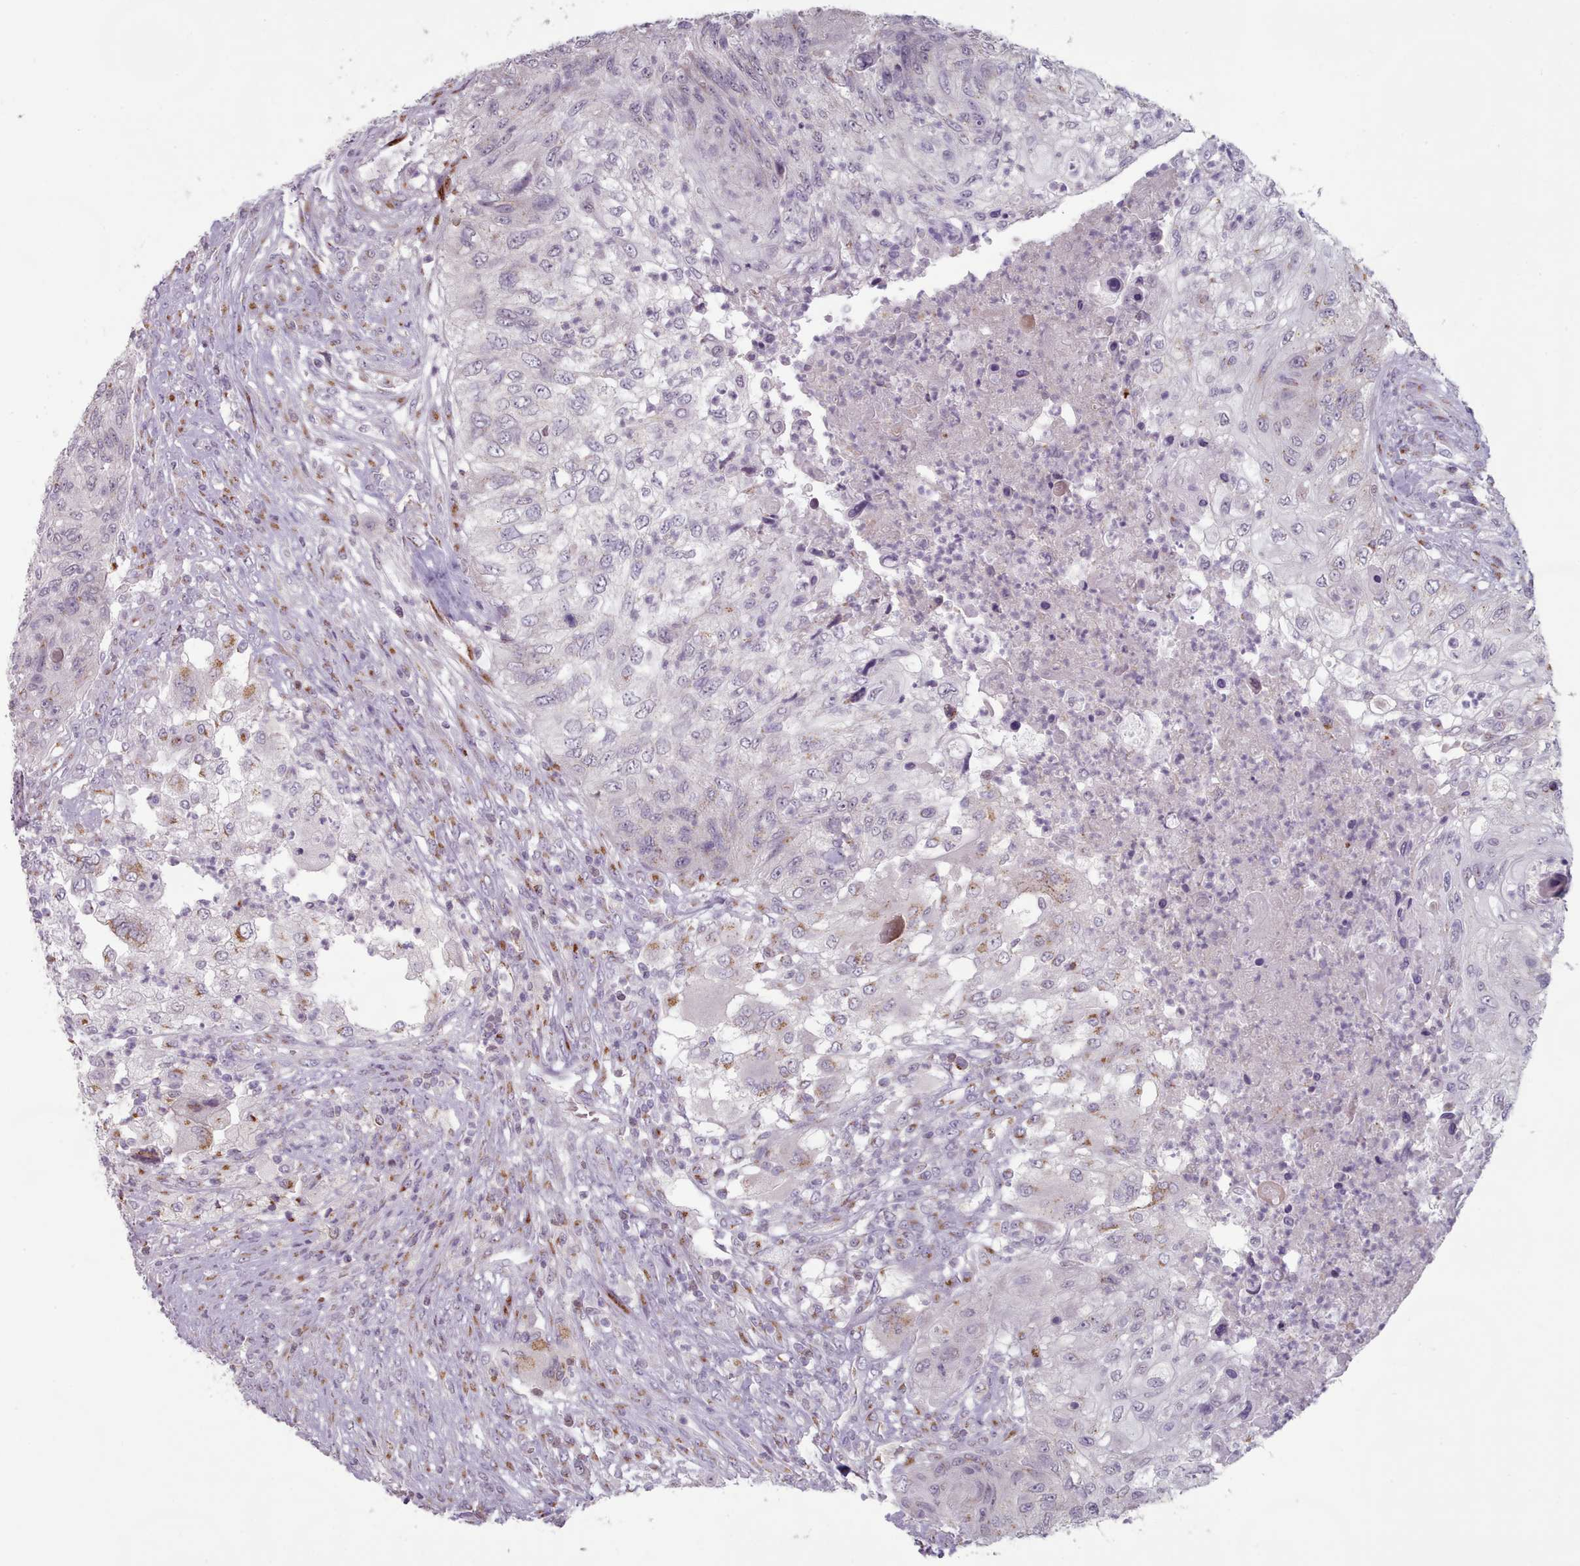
{"staining": {"intensity": "moderate", "quantity": "<25%", "location": "cytoplasmic/membranous"}, "tissue": "urothelial cancer", "cell_type": "Tumor cells", "image_type": "cancer", "snomed": [{"axis": "morphology", "description": "Urothelial carcinoma, High grade"}, {"axis": "topography", "description": "Urinary bladder"}], "caption": "This histopathology image shows immunohistochemistry (IHC) staining of high-grade urothelial carcinoma, with low moderate cytoplasmic/membranous positivity in about <25% of tumor cells.", "gene": "MAN1B1", "patient": {"sex": "female", "age": 60}}